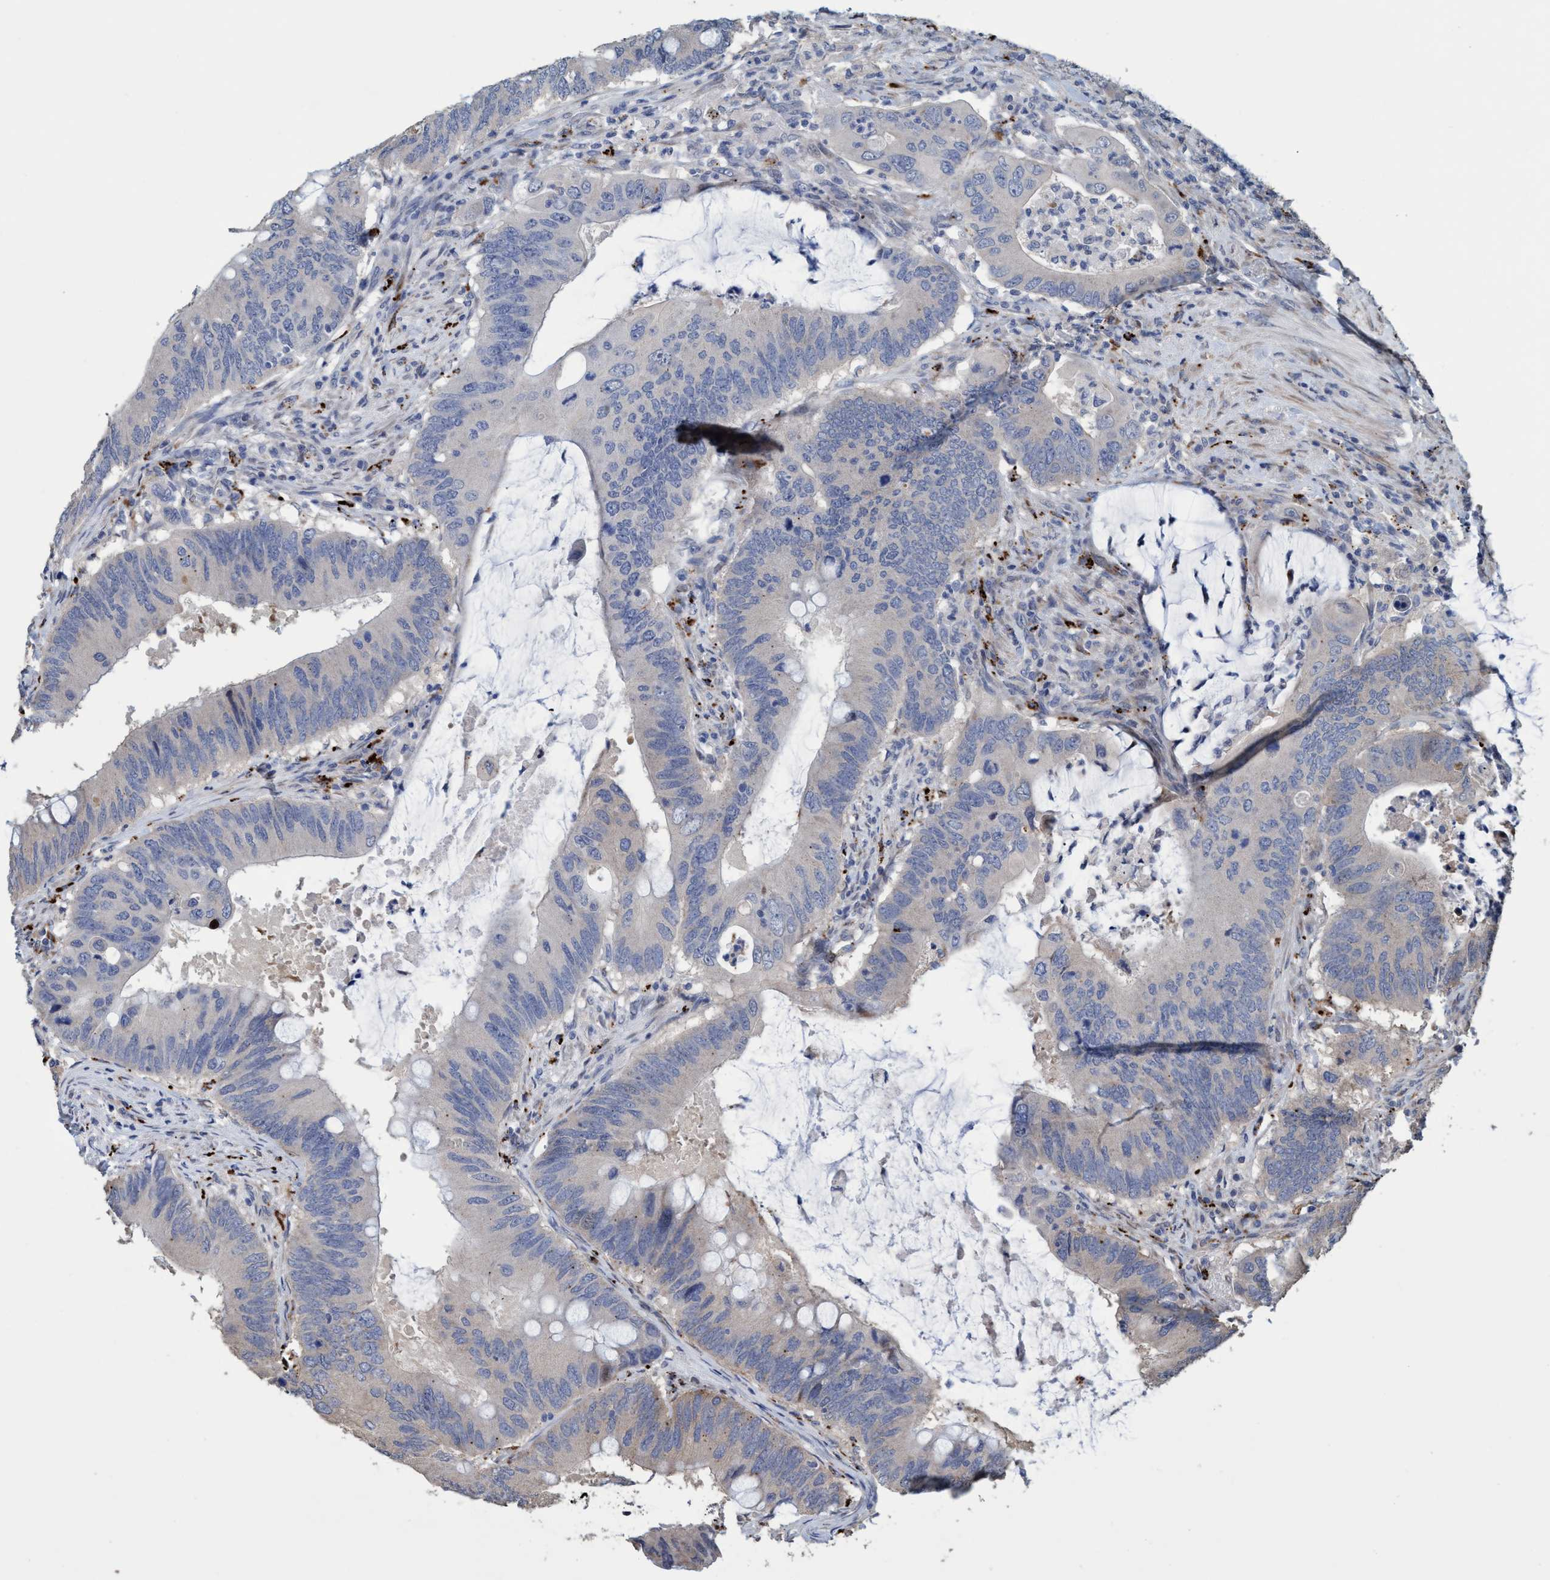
{"staining": {"intensity": "negative", "quantity": "none", "location": "none"}, "tissue": "colorectal cancer", "cell_type": "Tumor cells", "image_type": "cancer", "snomed": [{"axis": "morphology", "description": "Adenocarcinoma, NOS"}, {"axis": "topography", "description": "Colon"}], "caption": "A micrograph of human colorectal adenocarcinoma is negative for staining in tumor cells. (Immunohistochemistry, brightfield microscopy, high magnification).", "gene": "BBS9", "patient": {"sex": "male", "age": 71}}